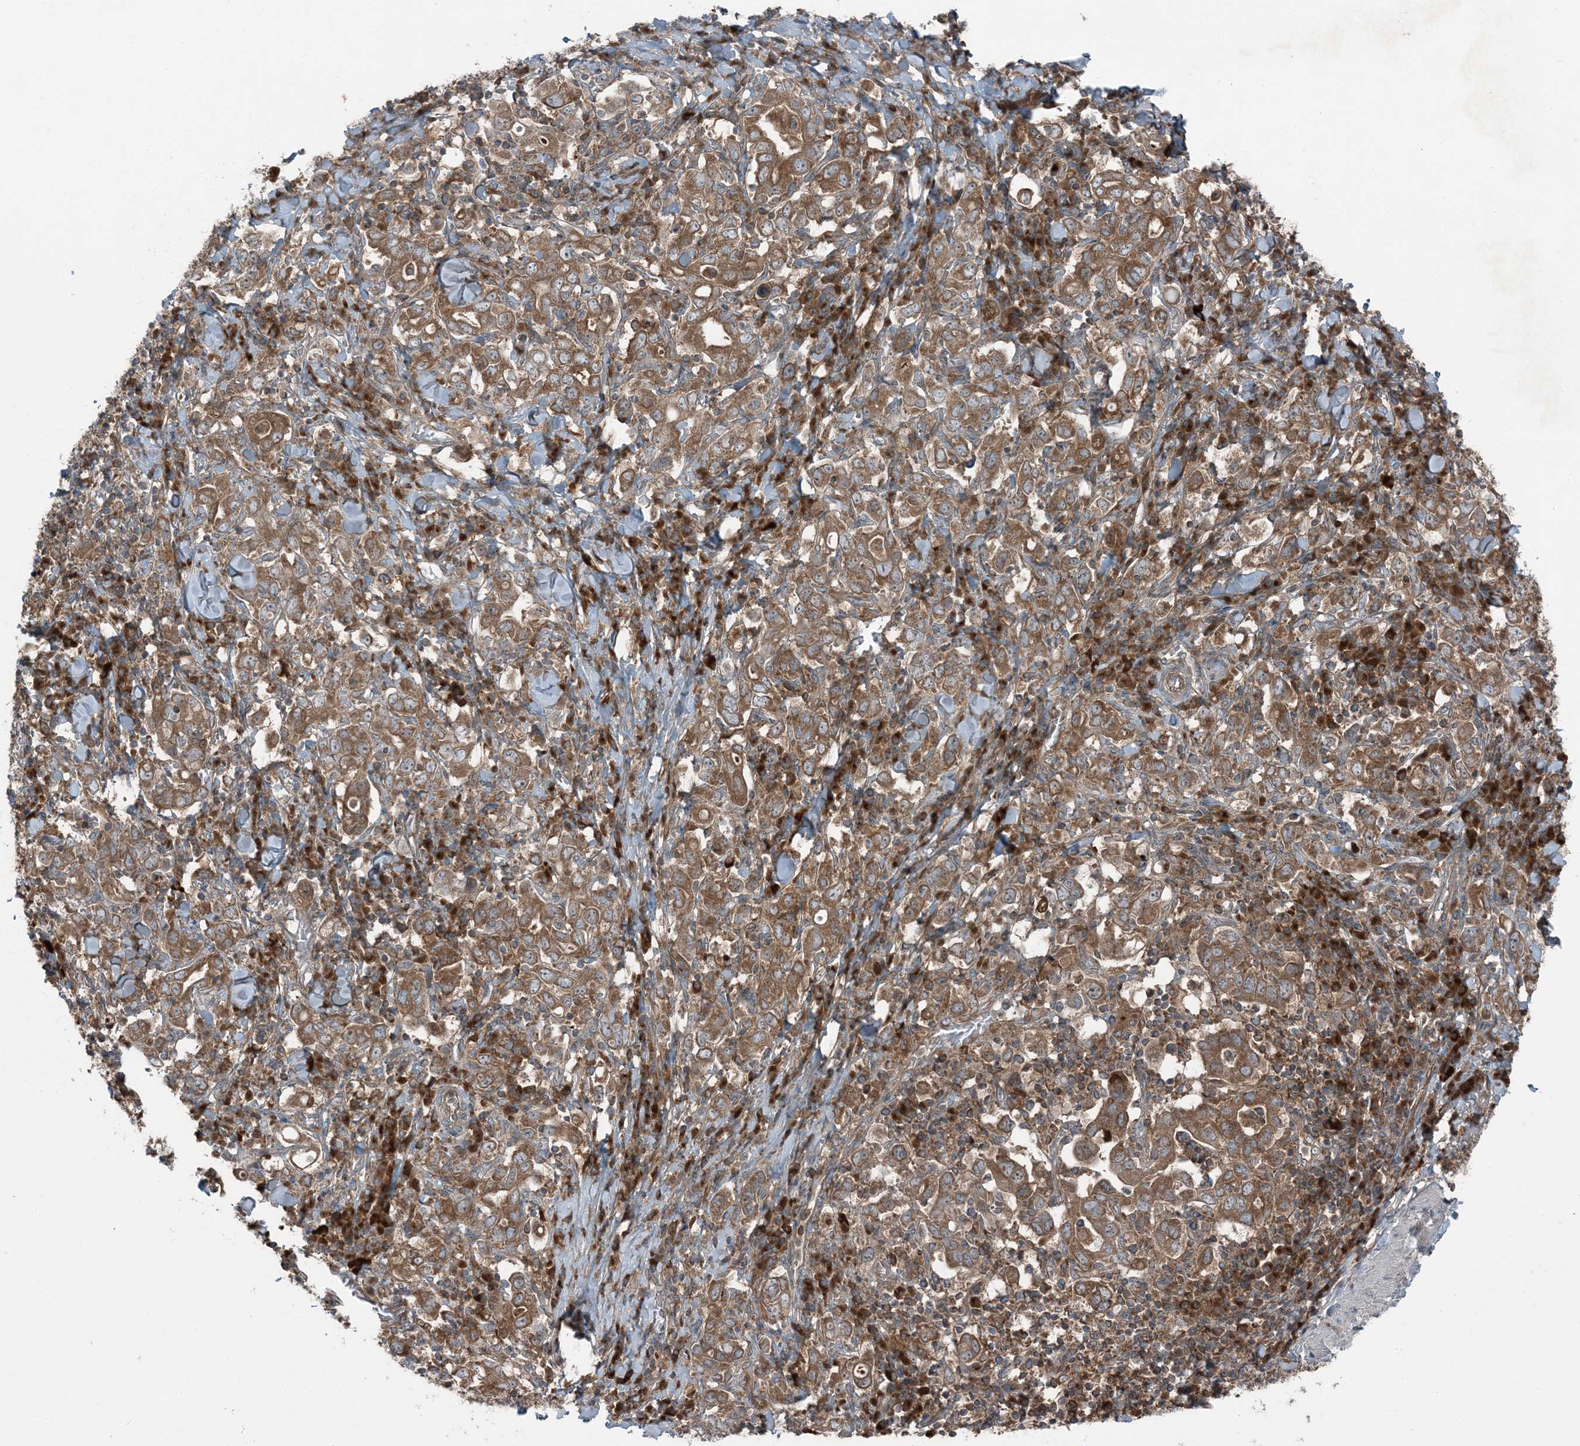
{"staining": {"intensity": "moderate", "quantity": ">75%", "location": "cytoplasmic/membranous"}, "tissue": "stomach cancer", "cell_type": "Tumor cells", "image_type": "cancer", "snomed": [{"axis": "morphology", "description": "Adenocarcinoma, NOS"}, {"axis": "topography", "description": "Stomach, upper"}], "caption": "A micrograph of human stomach cancer stained for a protein shows moderate cytoplasmic/membranous brown staining in tumor cells.", "gene": "RAB3GAP1", "patient": {"sex": "male", "age": 62}}